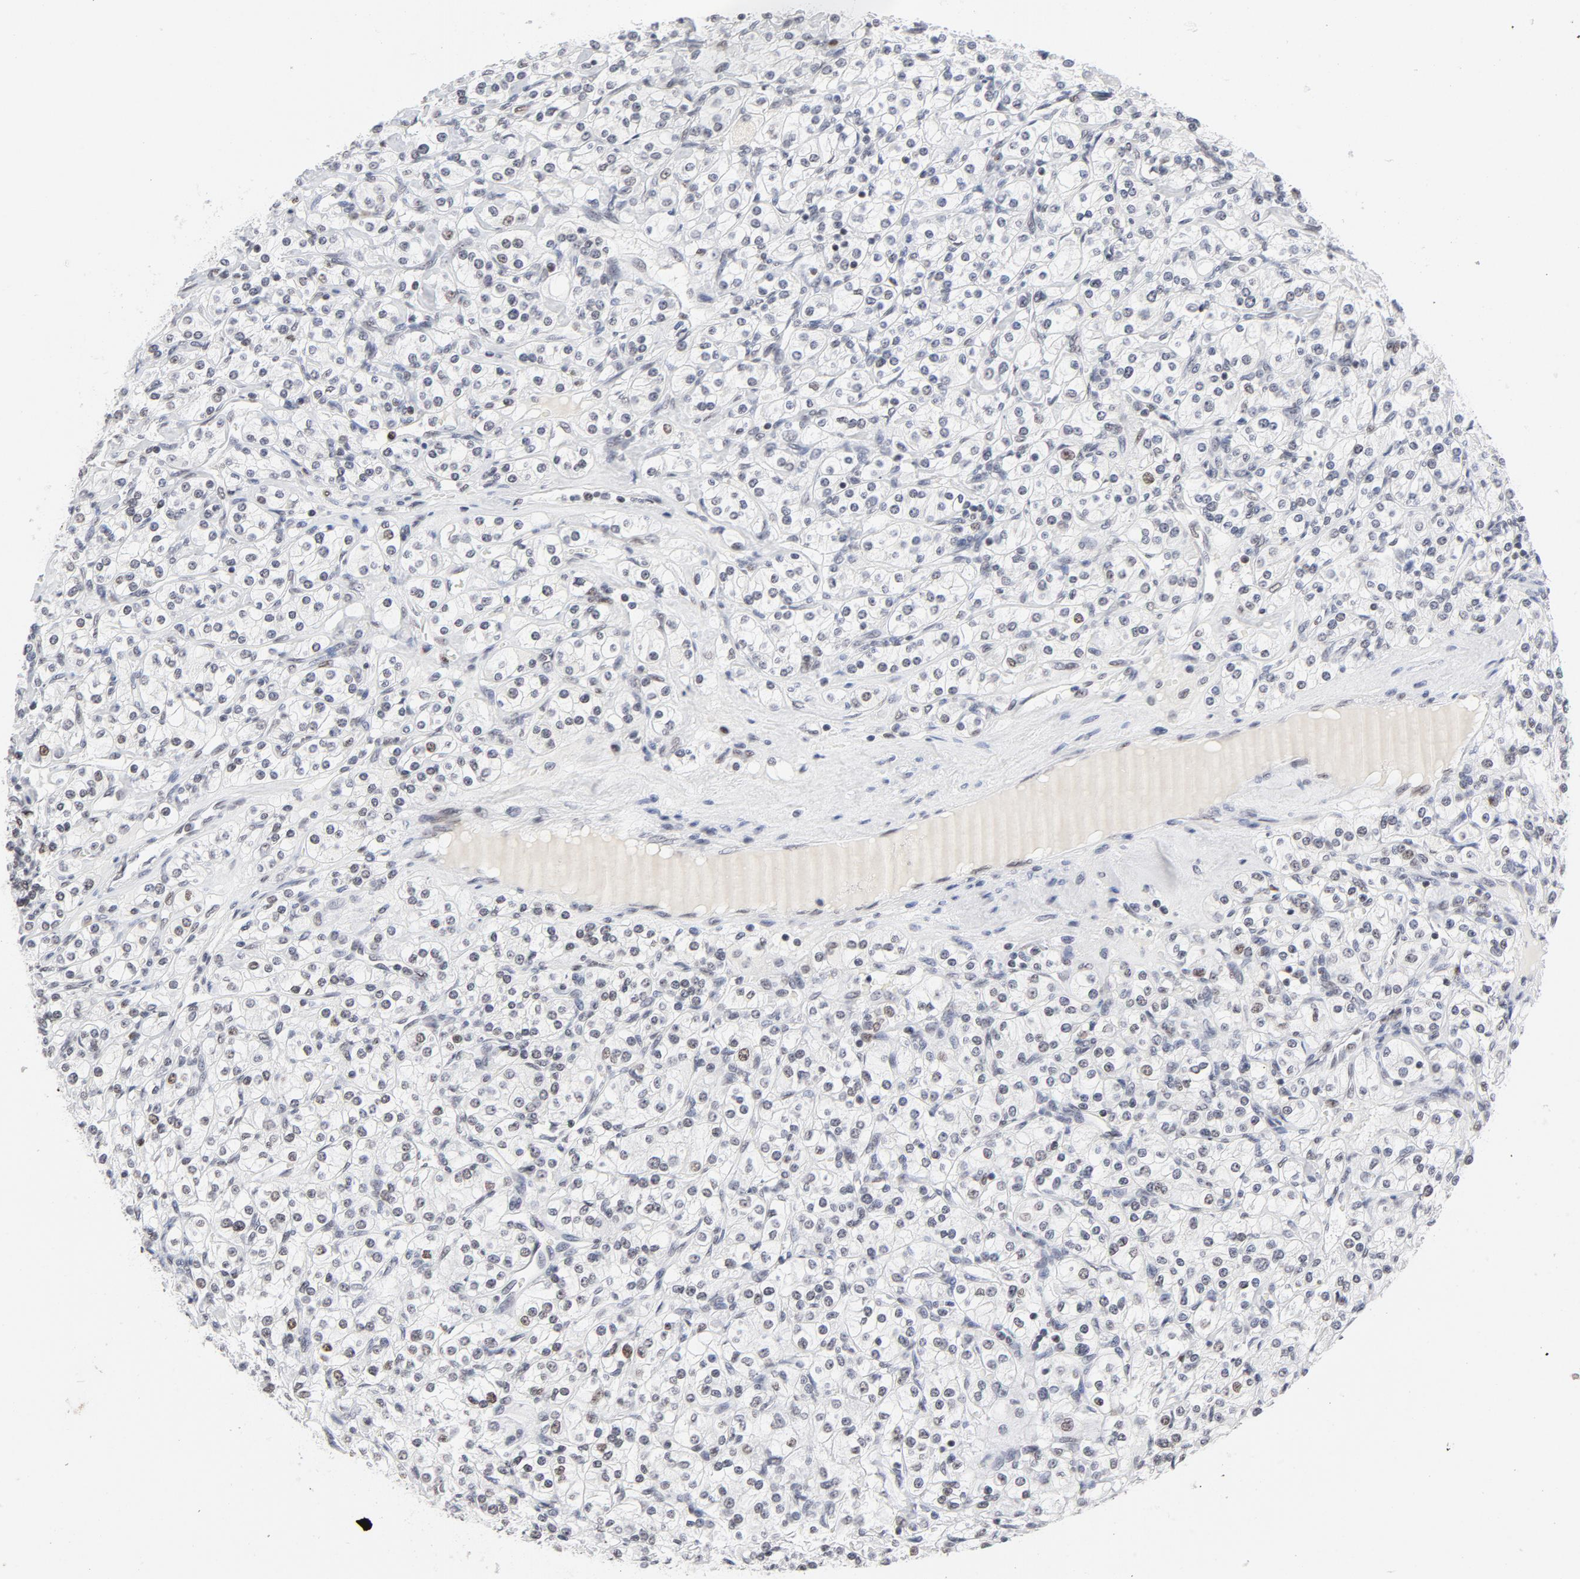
{"staining": {"intensity": "weak", "quantity": "<25%", "location": "nuclear"}, "tissue": "renal cancer", "cell_type": "Tumor cells", "image_type": "cancer", "snomed": [{"axis": "morphology", "description": "Adenocarcinoma, NOS"}, {"axis": "topography", "description": "Kidney"}], "caption": "Immunohistochemistry of human adenocarcinoma (renal) demonstrates no positivity in tumor cells.", "gene": "RFC4", "patient": {"sex": "male", "age": 77}}